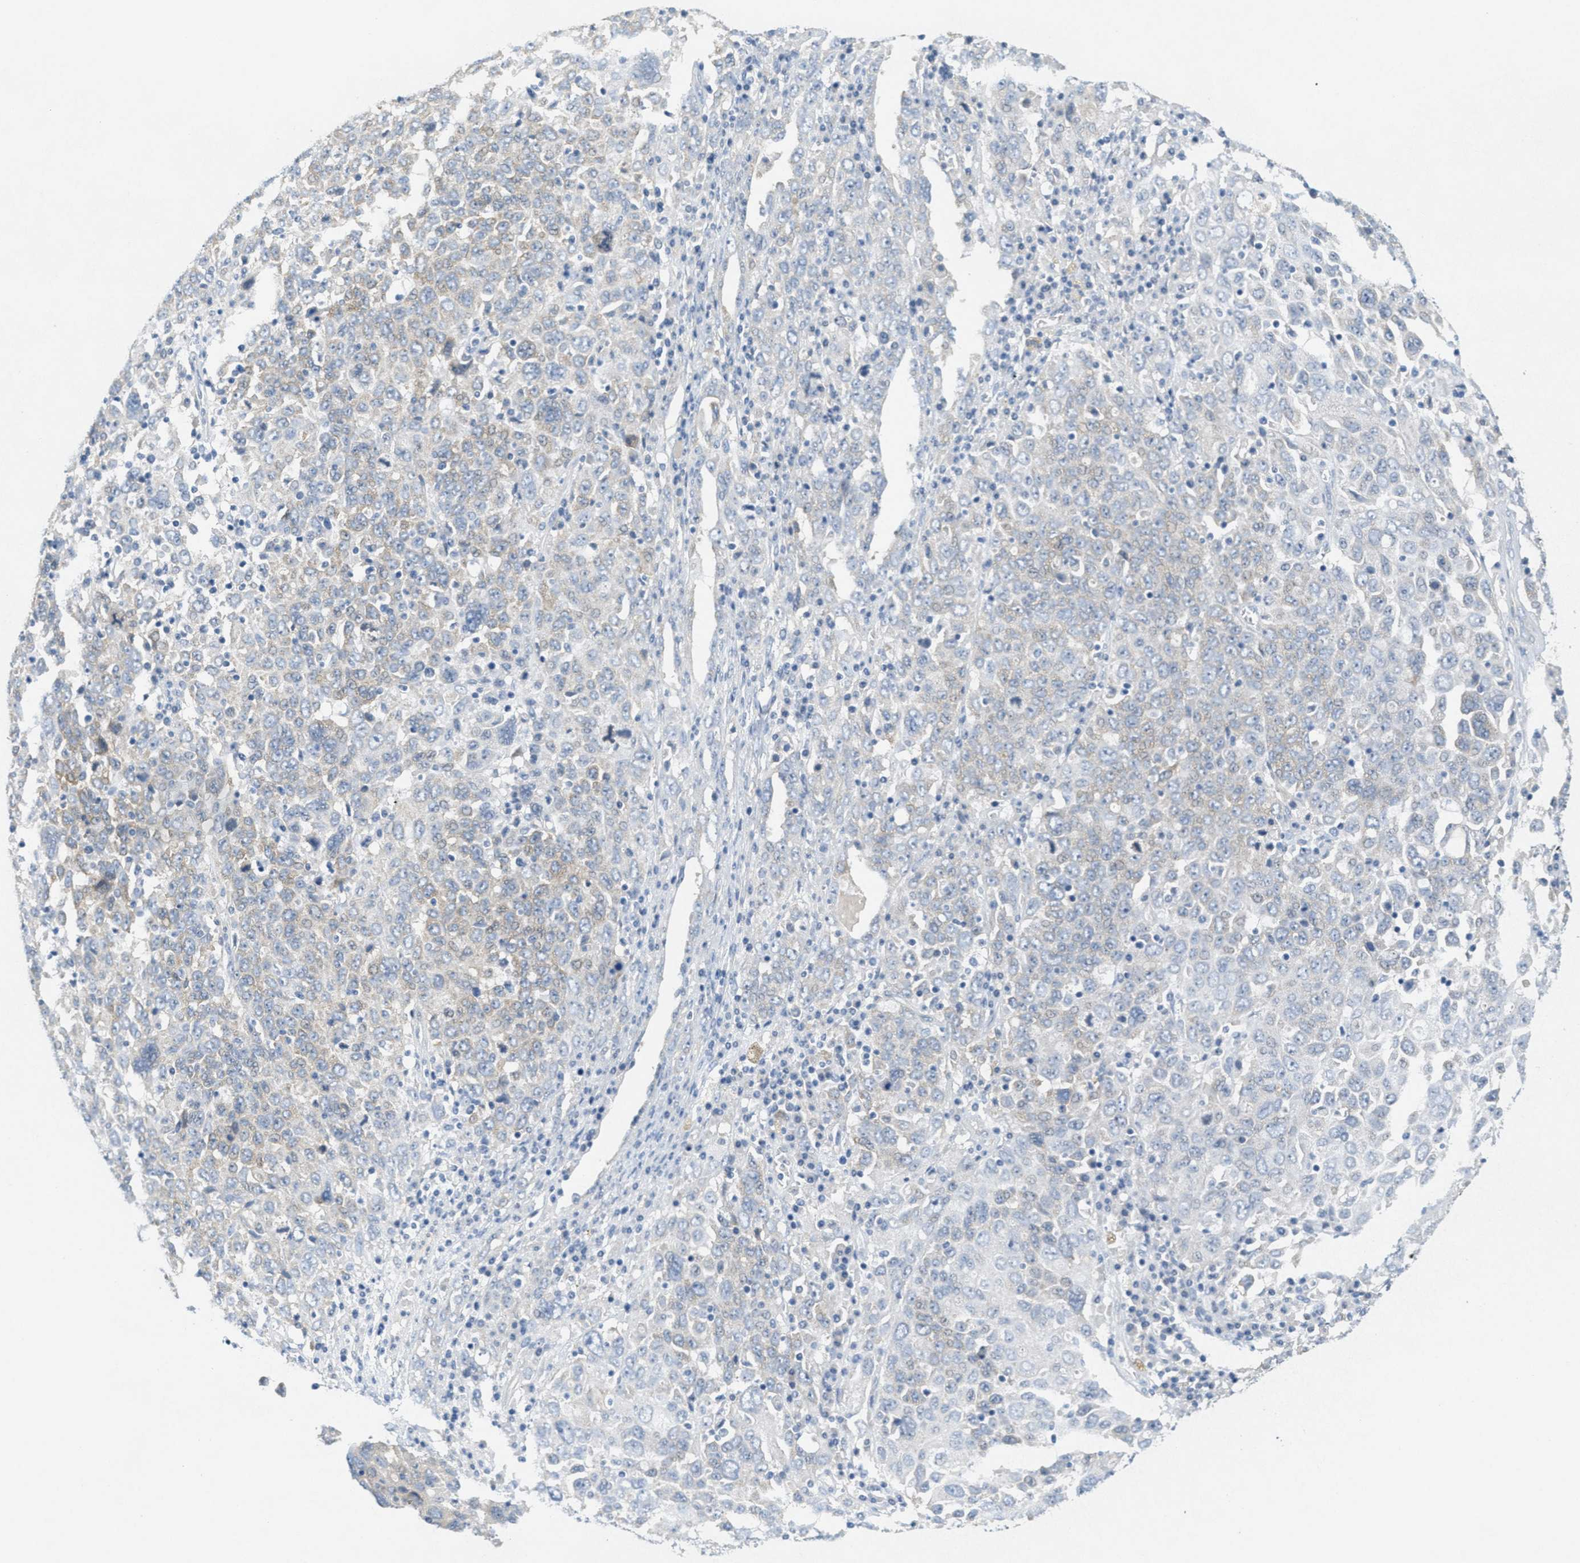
{"staining": {"intensity": "negative", "quantity": "none", "location": "none"}, "tissue": "ovarian cancer", "cell_type": "Tumor cells", "image_type": "cancer", "snomed": [{"axis": "morphology", "description": "Carcinoma, endometroid"}, {"axis": "topography", "description": "Ovary"}], "caption": "Photomicrograph shows no protein staining in tumor cells of endometroid carcinoma (ovarian) tissue.", "gene": "ZFYVE9", "patient": {"sex": "female", "age": 62}}